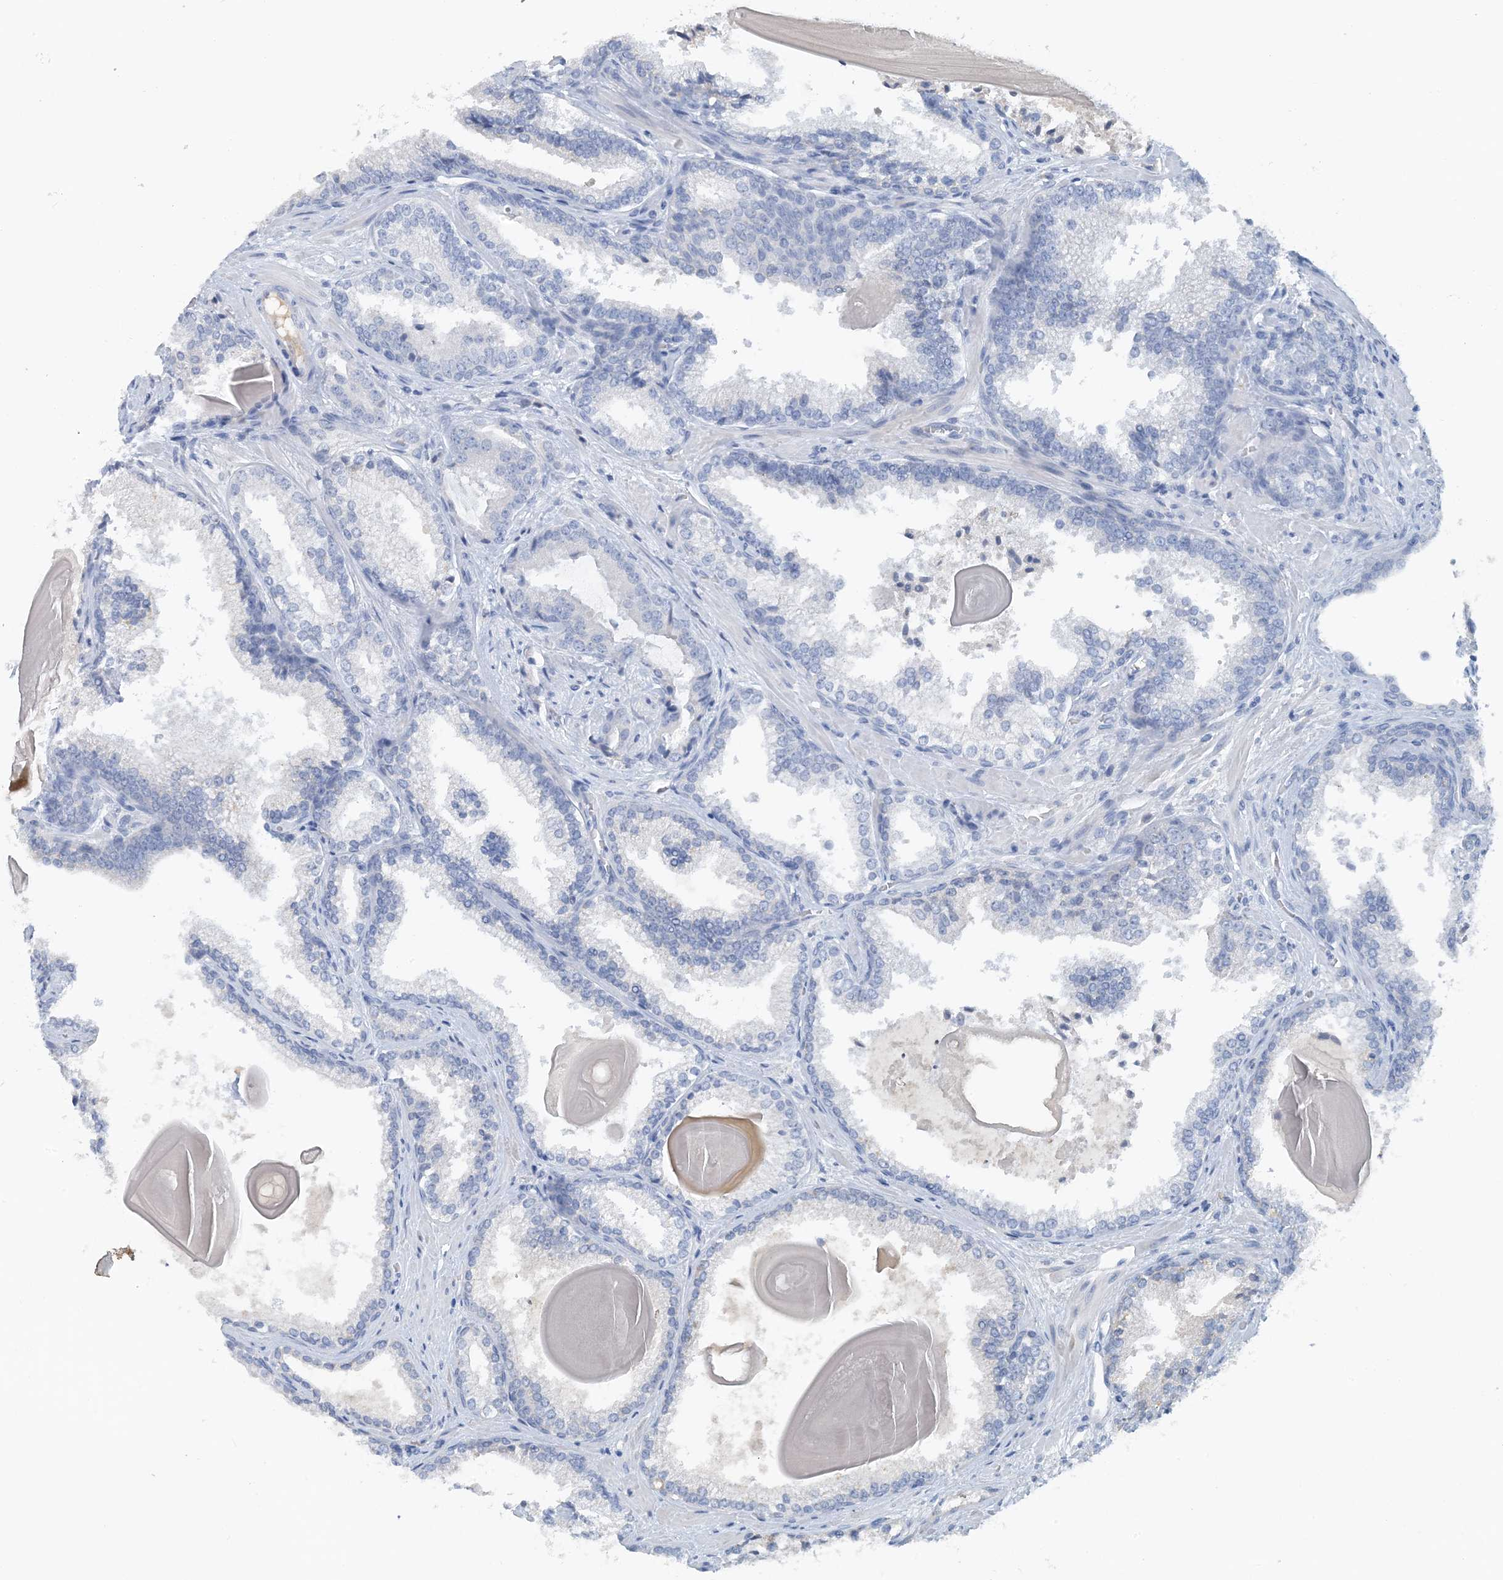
{"staining": {"intensity": "negative", "quantity": "none", "location": "none"}, "tissue": "prostate cancer", "cell_type": "Tumor cells", "image_type": "cancer", "snomed": [{"axis": "morphology", "description": "Adenocarcinoma, High grade"}, {"axis": "topography", "description": "Prostate"}], "caption": "Human prostate cancer stained for a protein using immunohistochemistry (IHC) shows no expression in tumor cells.", "gene": "CTRL", "patient": {"sex": "male", "age": 73}}